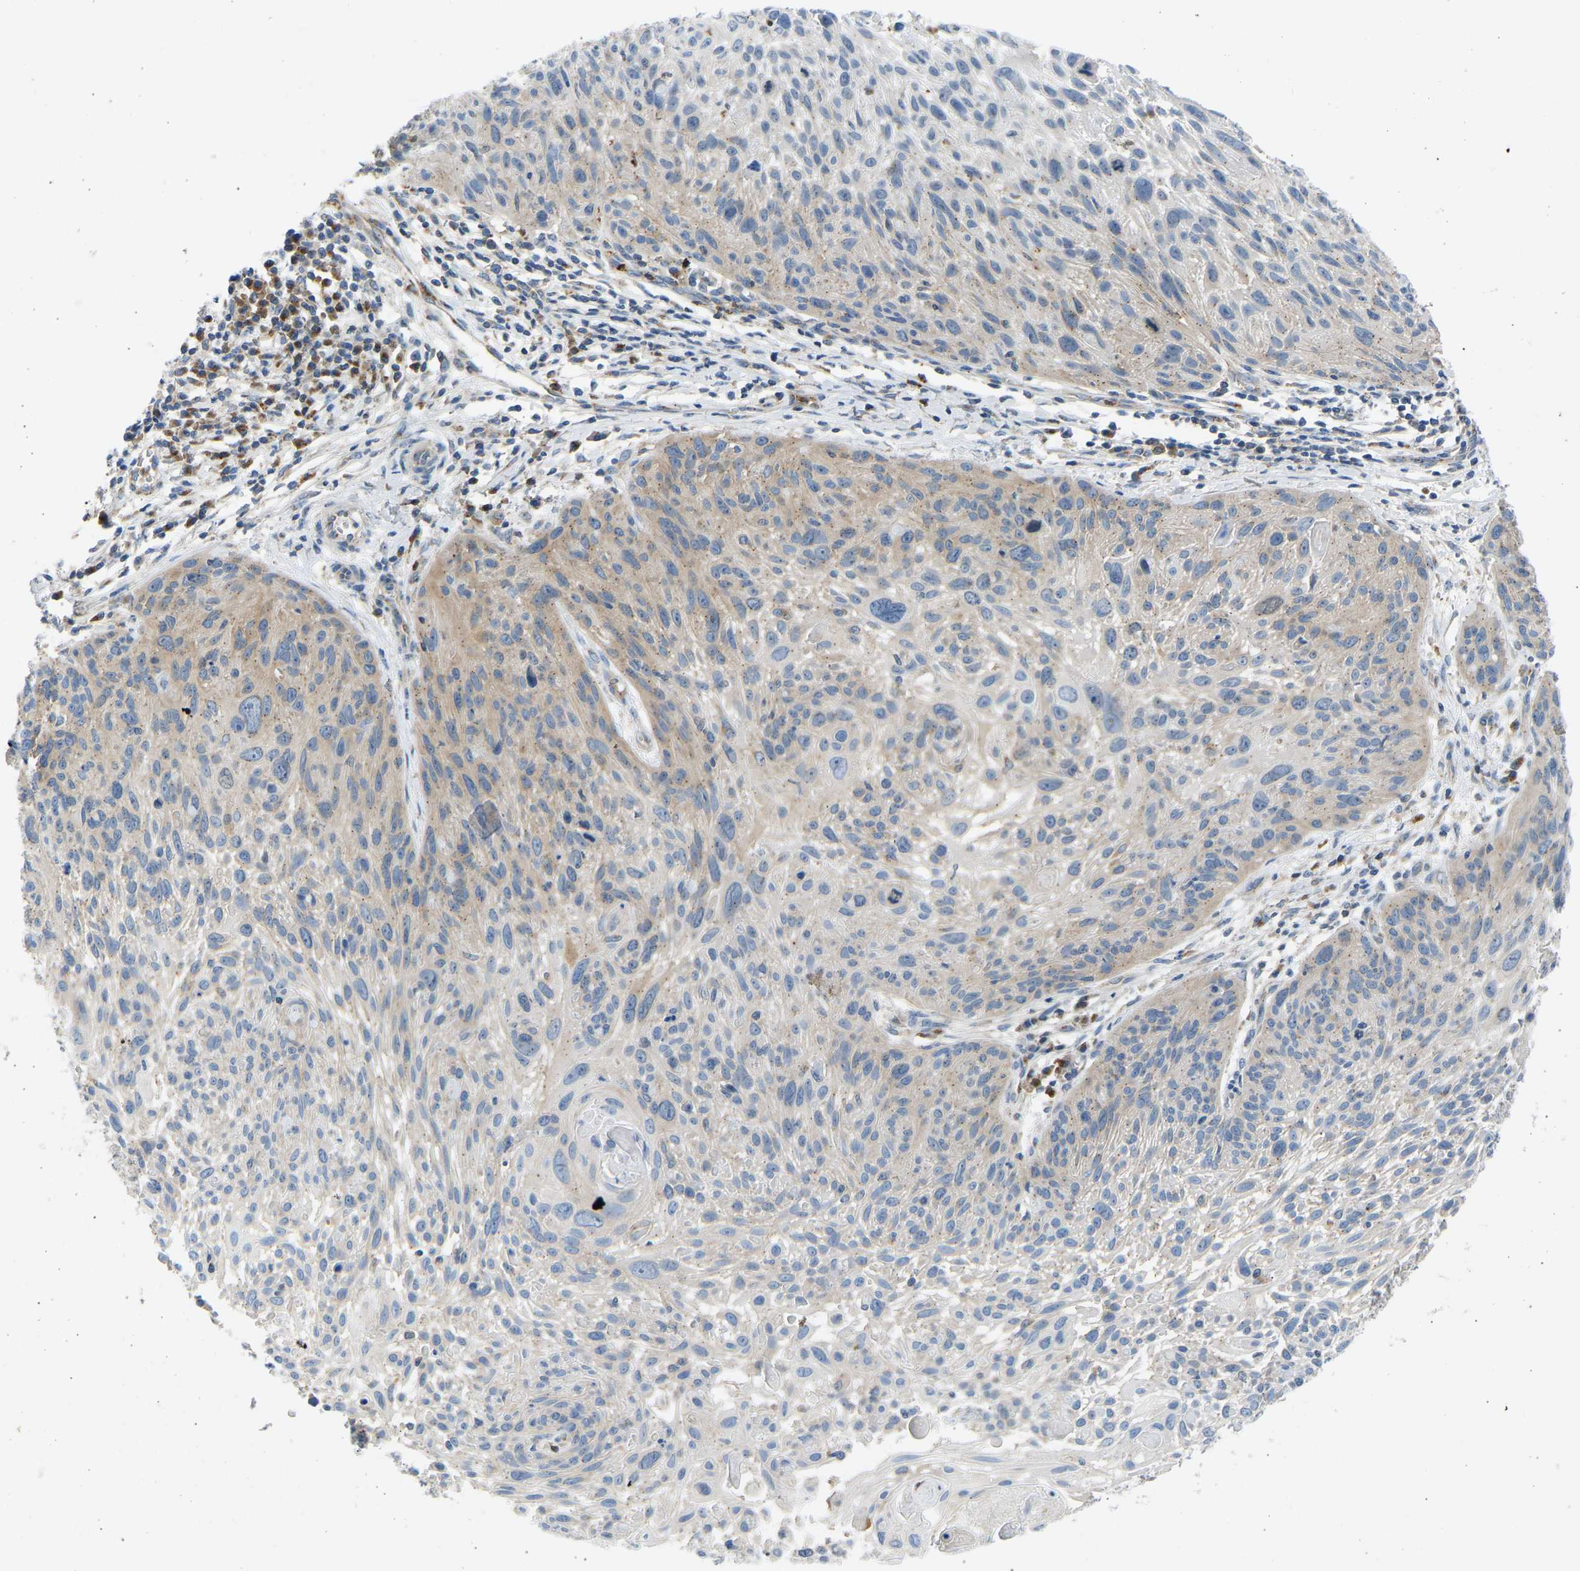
{"staining": {"intensity": "weak", "quantity": "<25%", "location": "cytoplasmic/membranous"}, "tissue": "cervical cancer", "cell_type": "Tumor cells", "image_type": "cancer", "snomed": [{"axis": "morphology", "description": "Squamous cell carcinoma, NOS"}, {"axis": "topography", "description": "Cervix"}], "caption": "Tumor cells are negative for protein expression in human cervical cancer (squamous cell carcinoma).", "gene": "TRIM50", "patient": {"sex": "female", "age": 51}}